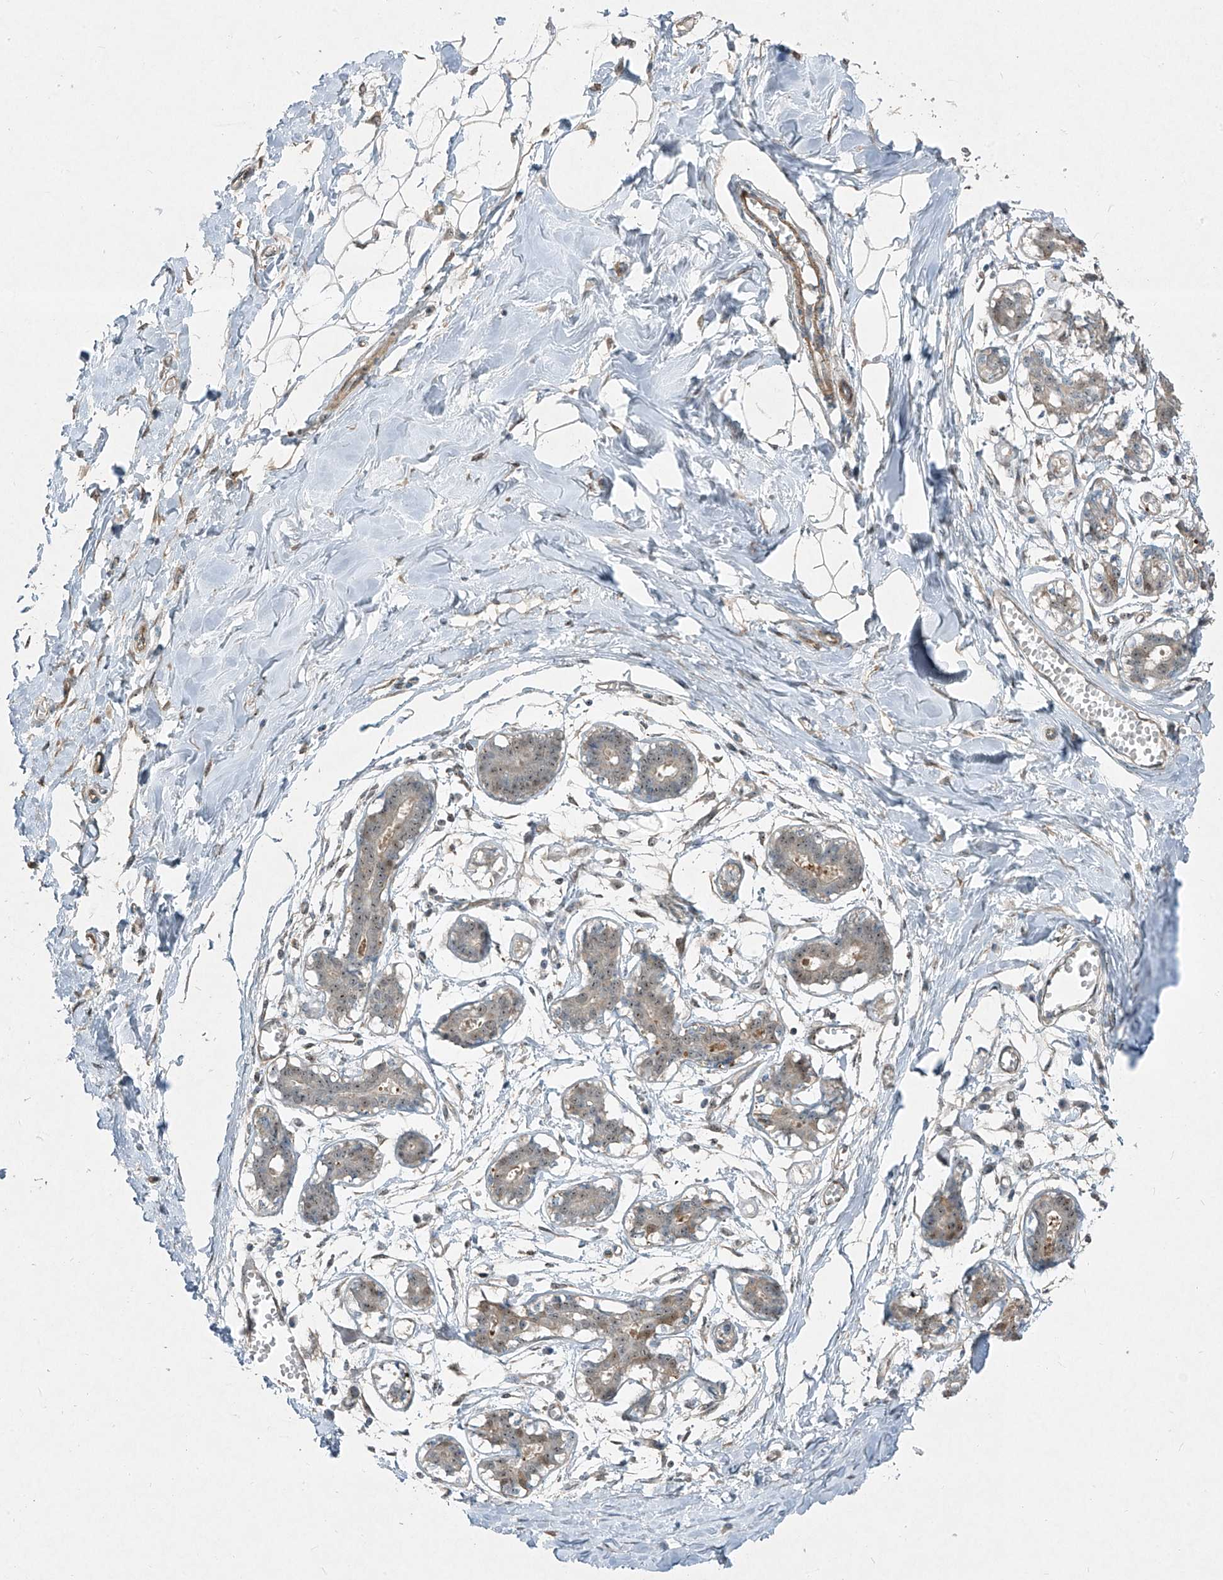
{"staining": {"intensity": "negative", "quantity": "none", "location": "none"}, "tissue": "breast", "cell_type": "Adipocytes", "image_type": "normal", "snomed": [{"axis": "morphology", "description": "Normal tissue, NOS"}, {"axis": "topography", "description": "Breast"}], "caption": "DAB immunohistochemical staining of normal human breast exhibits no significant expression in adipocytes. Nuclei are stained in blue.", "gene": "PPCS", "patient": {"sex": "female", "age": 27}}